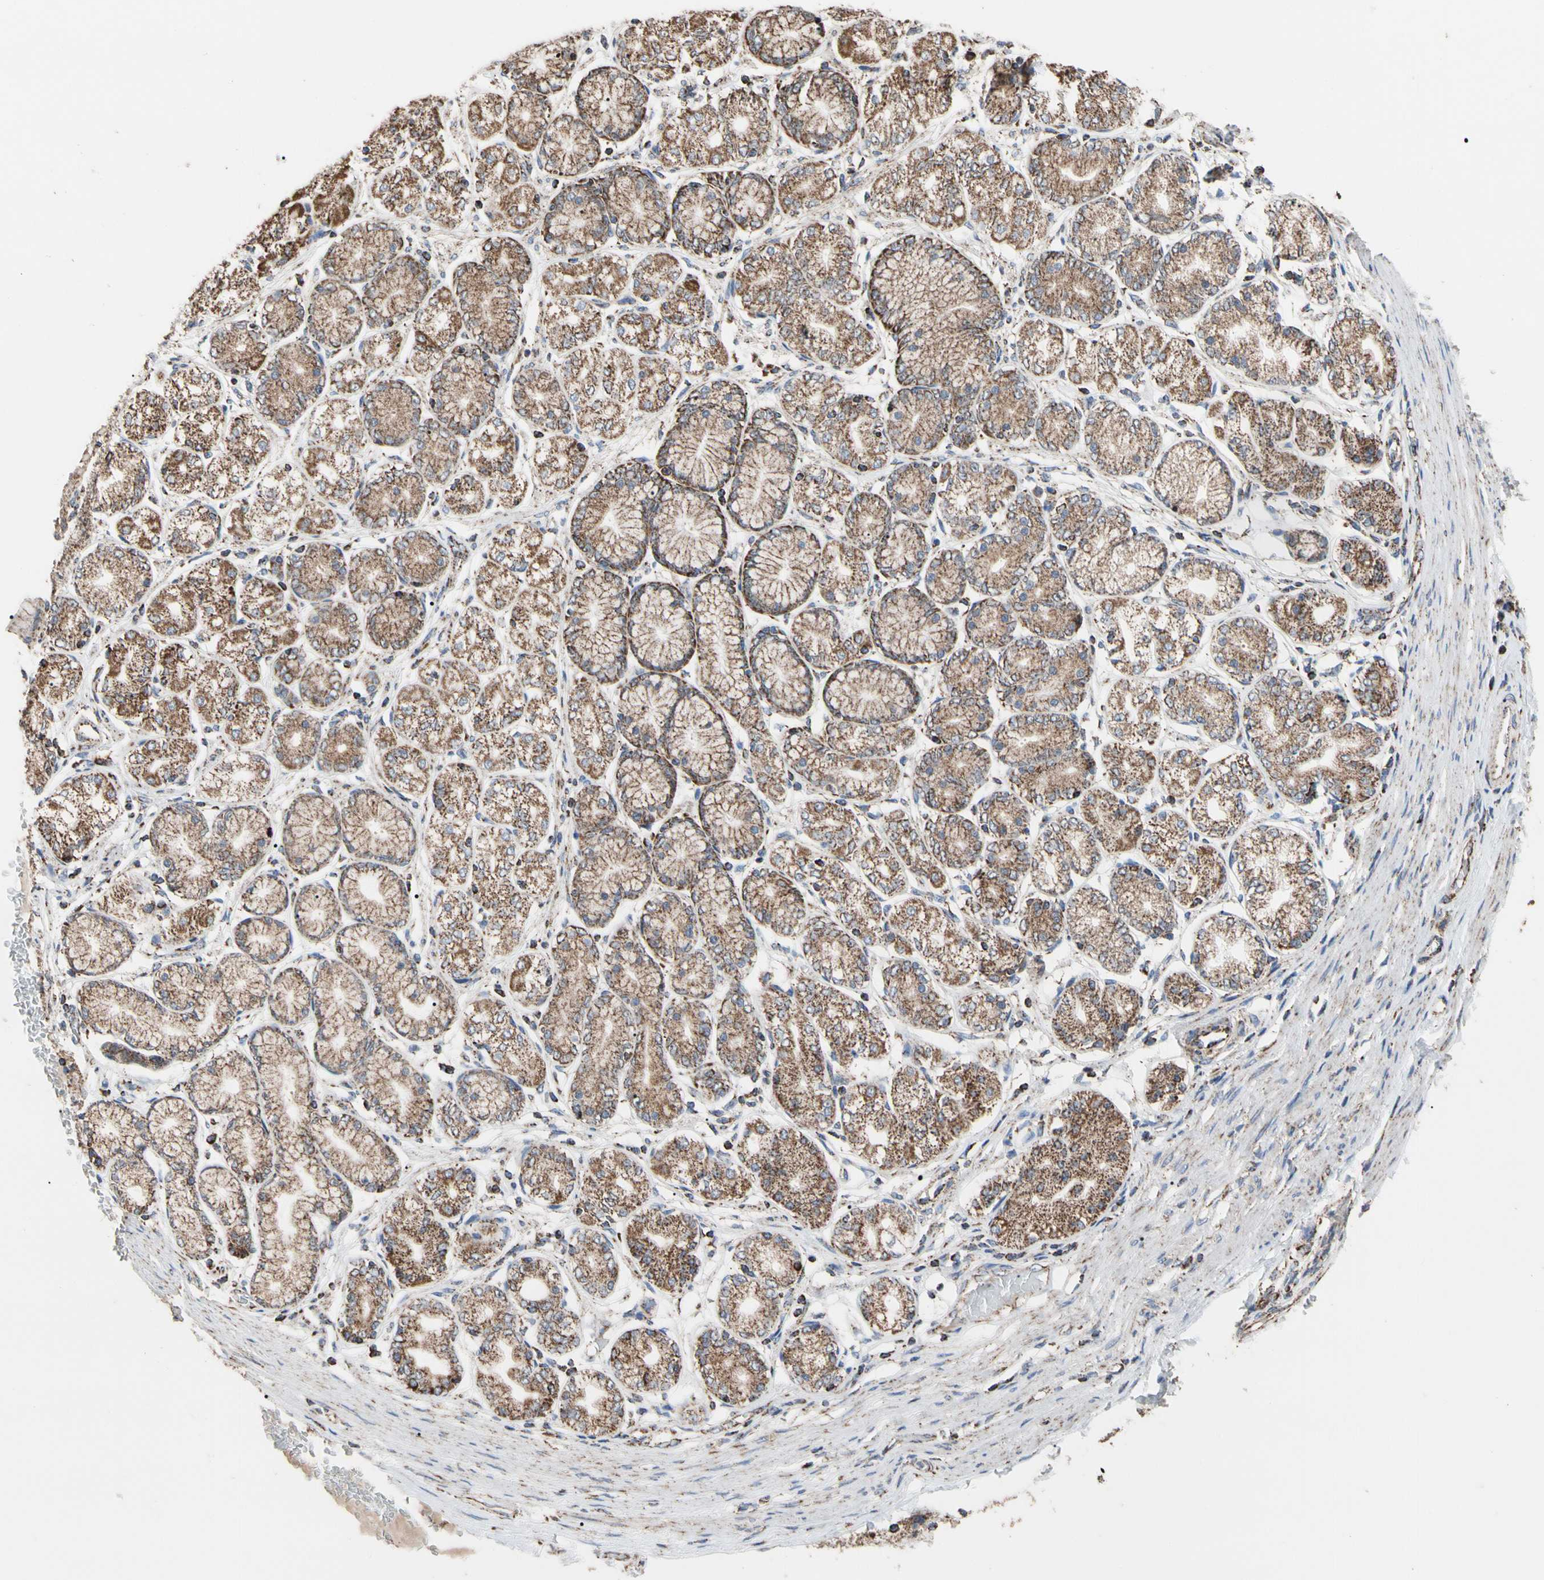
{"staining": {"intensity": "strong", "quantity": ">75%", "location": "cytoplasmic/membranous"}, "tissue": "stomach cancer", "cell_type": "Tumor cells", "image_type": "cancer", "snomed": [{"axis": "morphology", "description": "Normal tissue, NOS"}, {"axis": "morphology", "description": "Adenocarcinoma, NOS"}, {"axis": "topography", "description": "Stomach, upper"}, {"axis": "topography", "description": "Stomach"}], "caption": "The photomicrograph demonstrates immunohistochemical staining of stomach cancer. There is strong cytoplasmic/membranous staining is present in about >75% of tumor cells.", "gene": "FAM110B", "patient": {"sex": "female", "age": 65}}